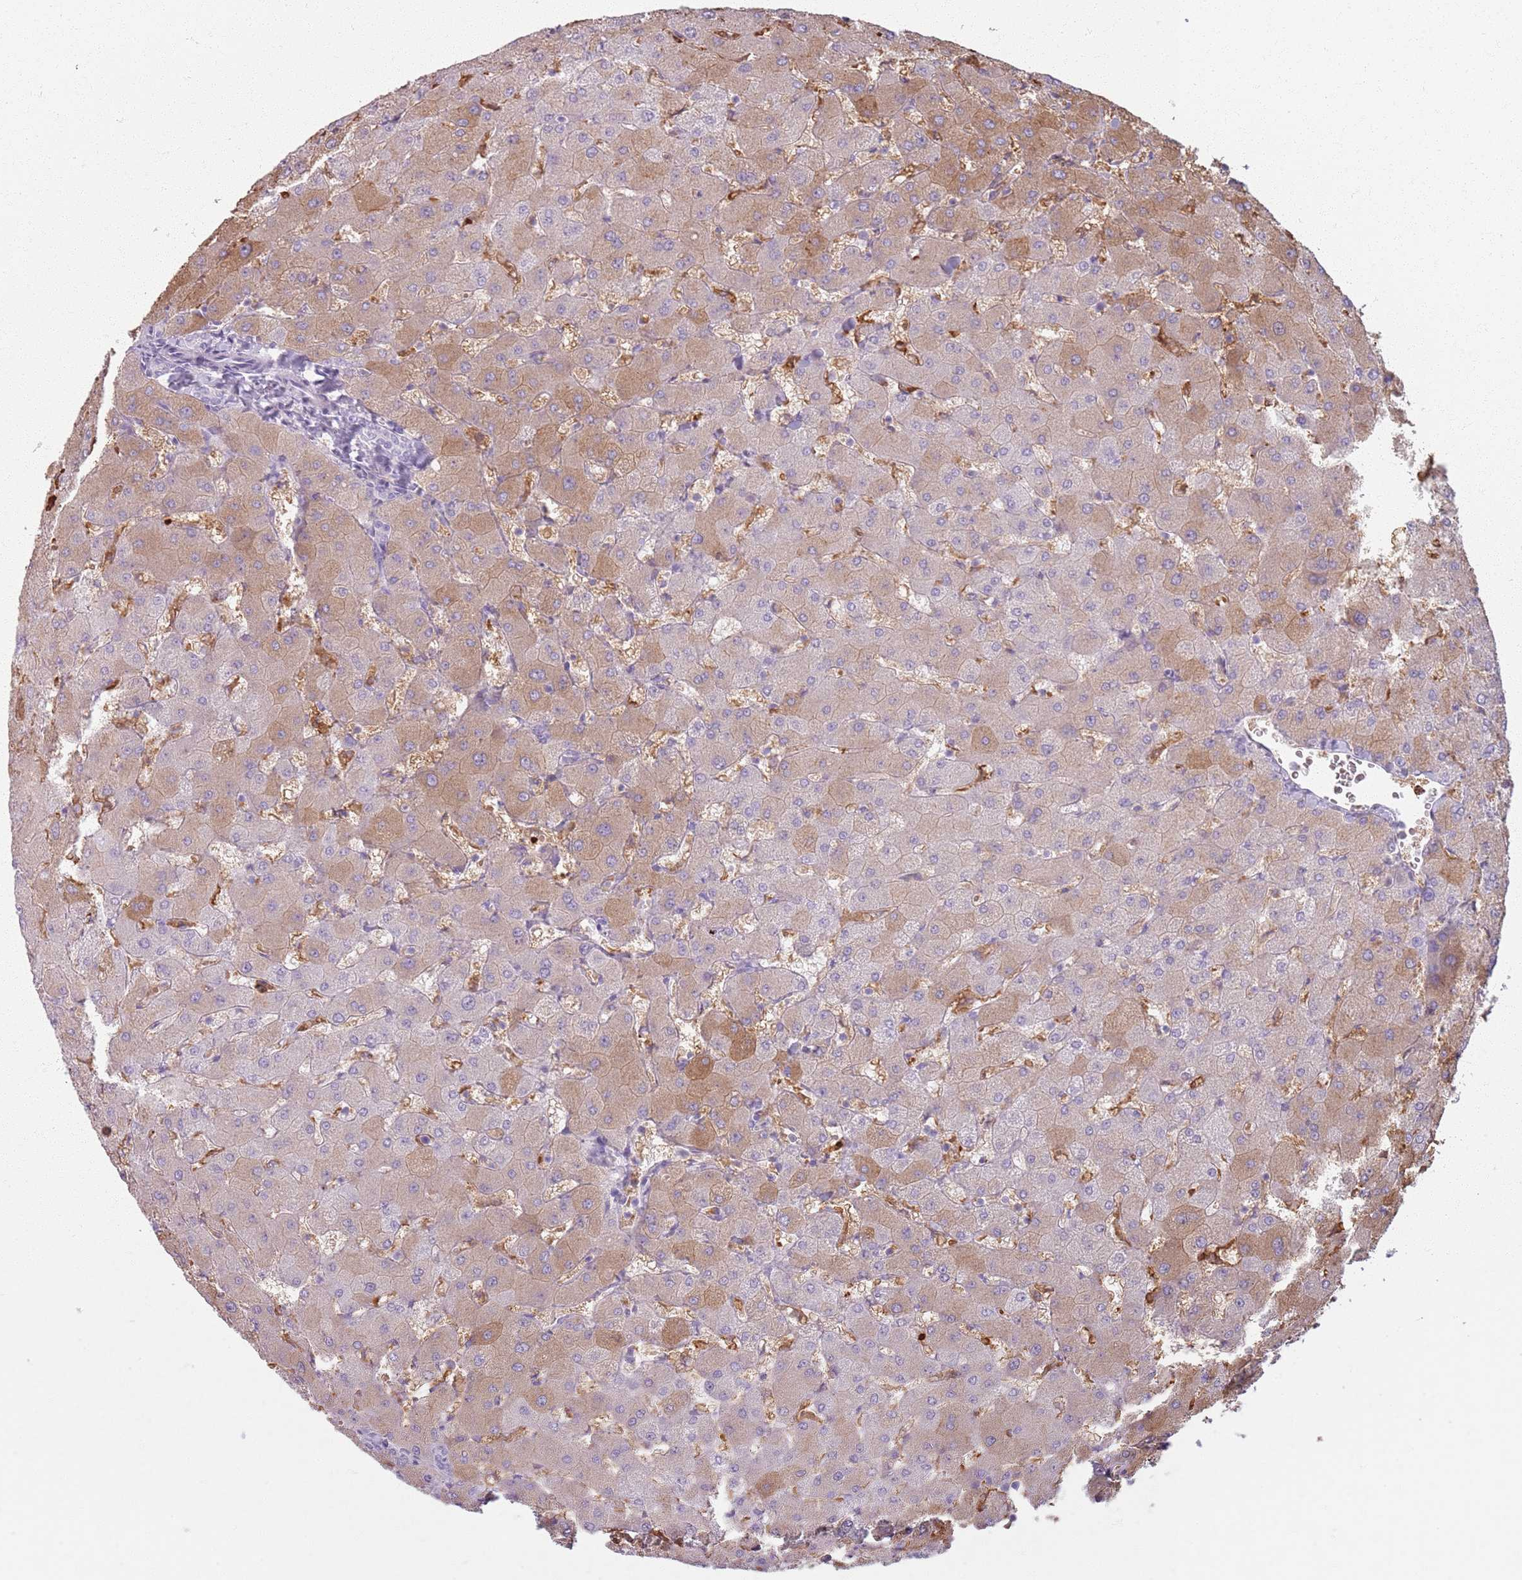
{"staining": {"intensity": "negative", "quantity": "none", "location": "none"}, "tissue": "liver", "cell_type": "Cholangiocytes", "image_type": "normal", "snomed": [{"axis": "morphology", "description": "Normal tissue, NOS"}, {"axis": "topography", "description": "Liver"}], "caption": "Immunohistochemical staining of unremarkable human liver demonstrates no significant staining in cholangiocytes.", "gene": "GDPGP1", "patient": {"sex": "female", "age": 63}}